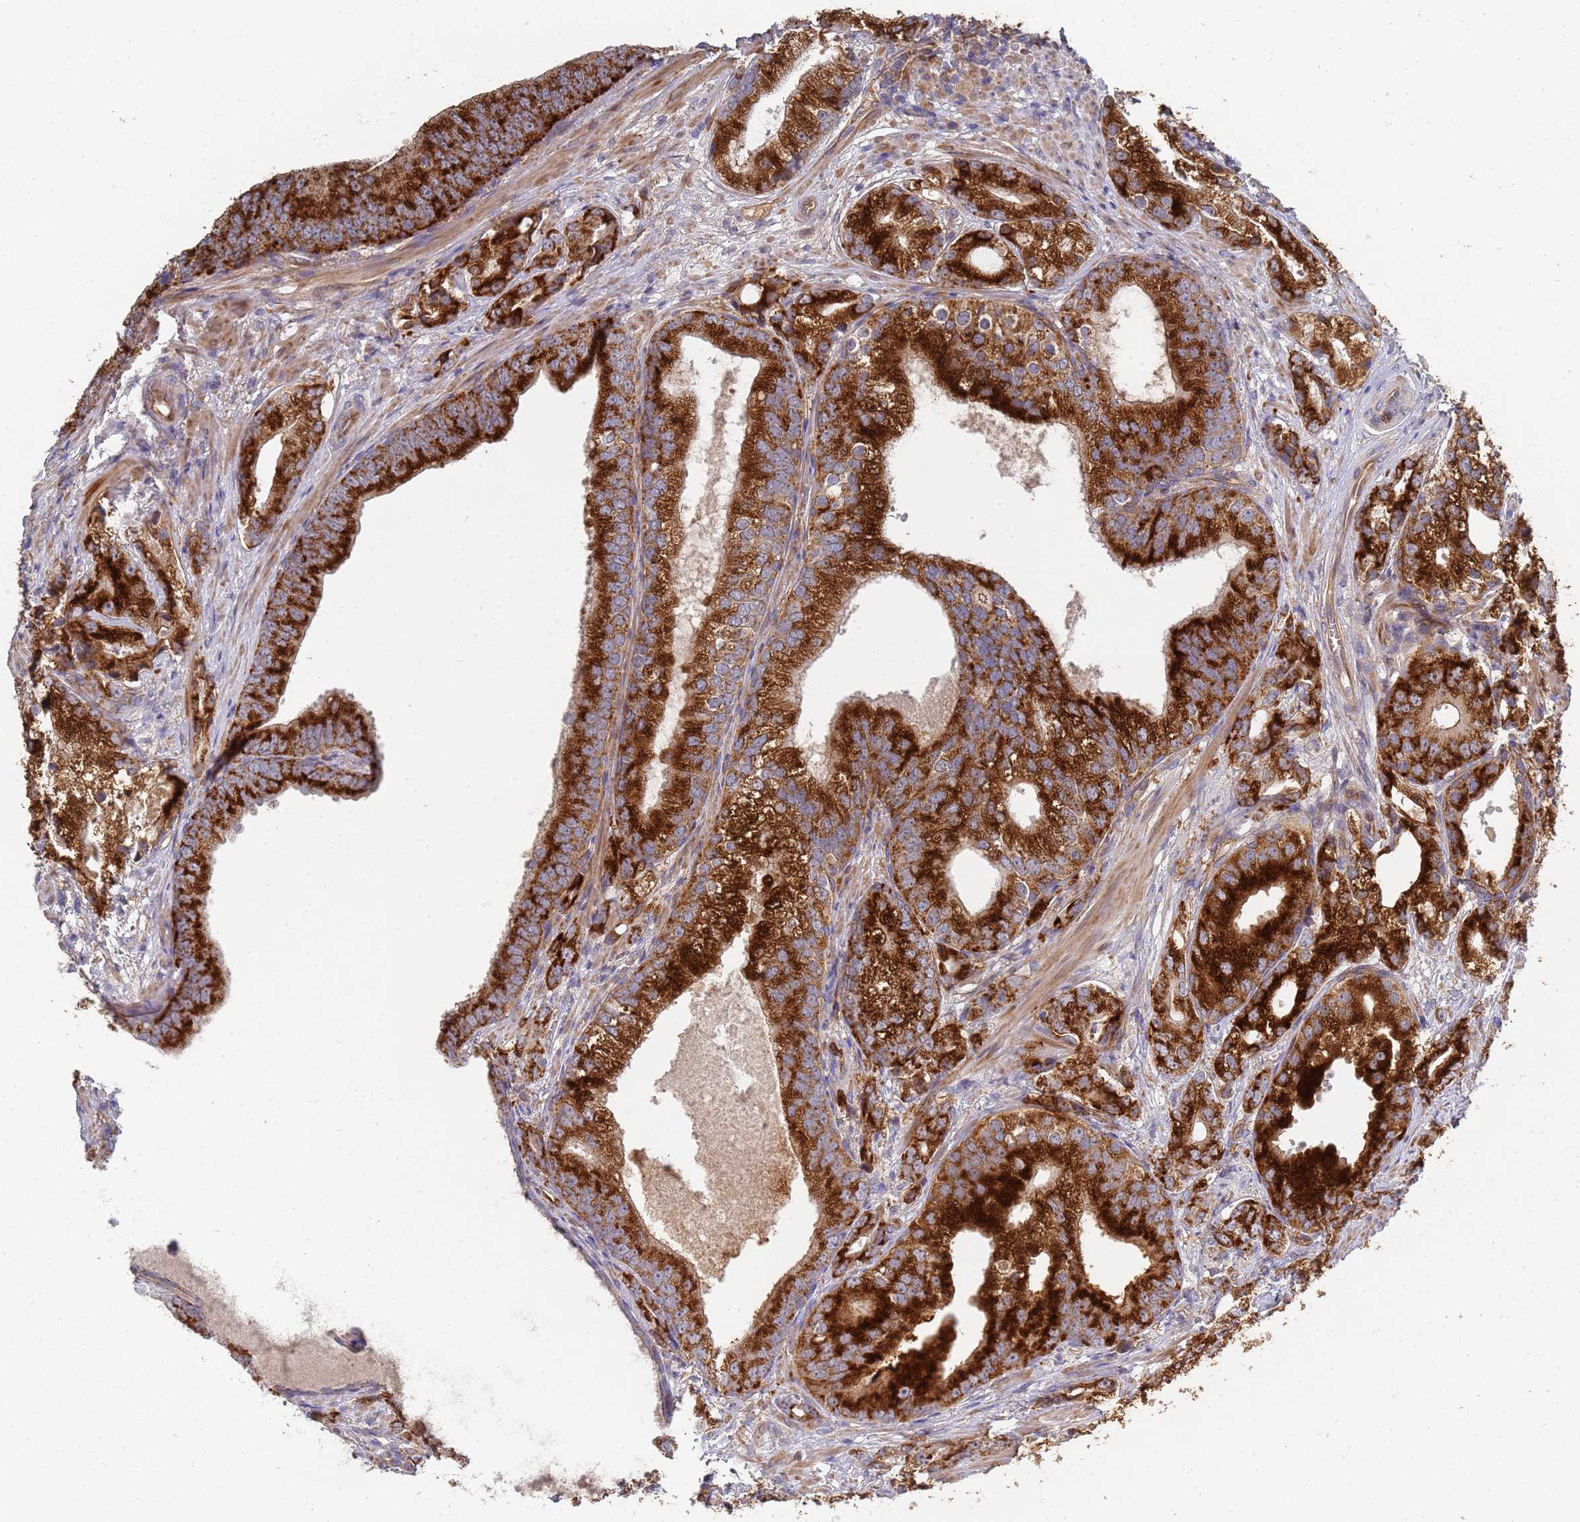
{"staining": {"intensity": "strong", "quantity": ">75%", "location": "cytoplasmic/membranous"}, "tissue": "prostate cancer", "cell_type": "Tumor cells", "image_type": "cancer", "snomed": [{"axis": "morphology", "description": "Adenocarcinoma, High grade"}, {"axis": "topography", "description": "Prostate"}], "caption": "This is a micrograph of immunohistochemistry staining of prostate cancer, which shows strong staining in the cytoplasmic/membranous of tumor cells.", "gene": "ABCB6", "patient": {"sex": "male", "age": 75}}